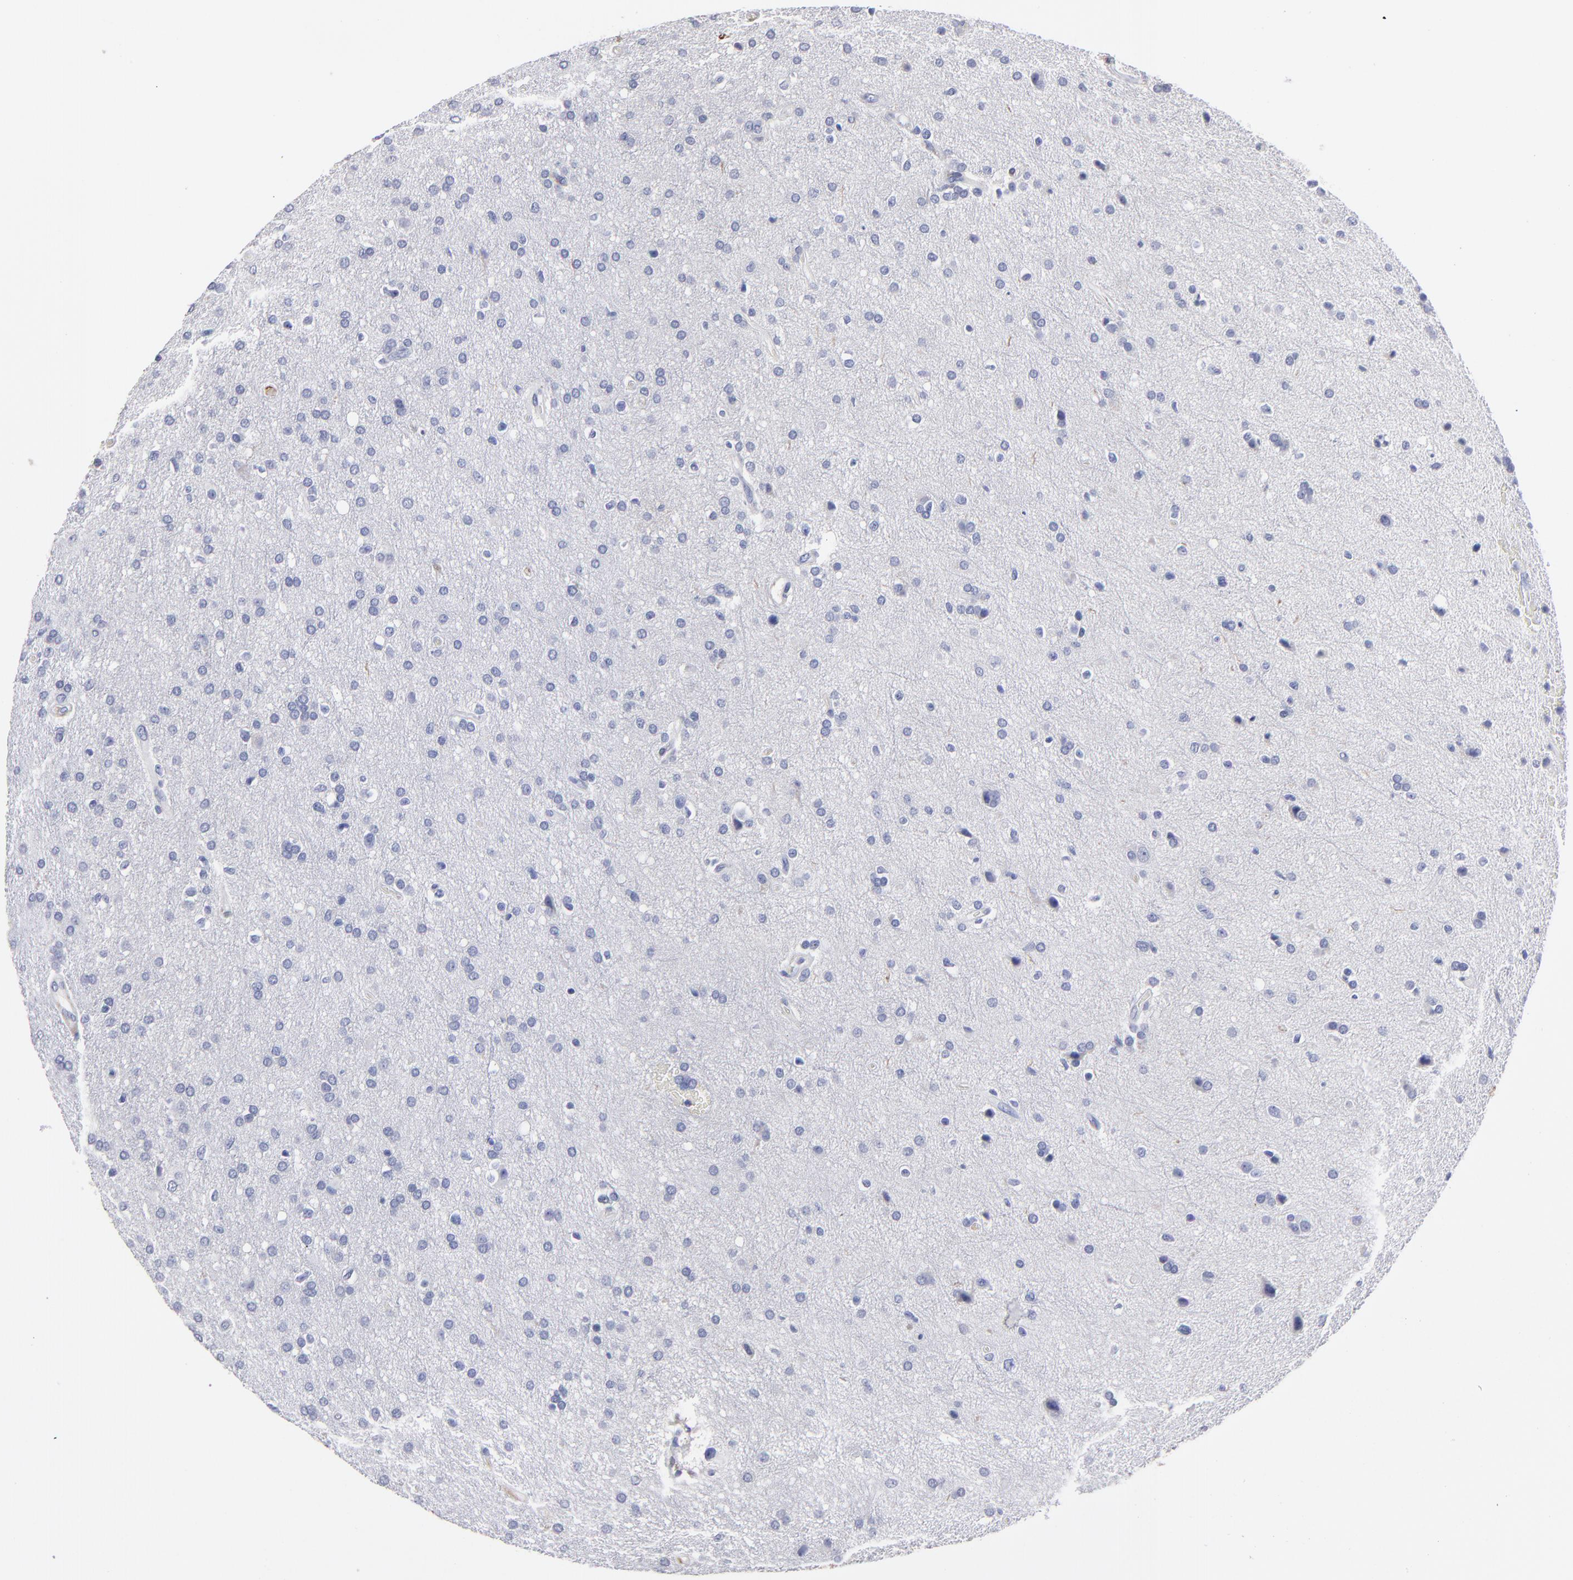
{"staining": {"intensity": "moderate", "quantity": "<25%", "location": "cytoplasmic/membranous"}, "tissue": "glioma", "cell_type": "Tumor cells", "image_type": "cancer", "snomed": [{"axis": "morphology", "description": "Glioma, malignant, High grade"}, {"axis": "topography", "description": "Brain"}], "caption": "Brown immunohistochemical staining in human high-grade glioma (malignant) reveals moderate cytoplasmic/membranous staining in approximately <25% of tumor cells.", "gene": "FABP4", "patient": {"sex": "male", "age": 33}}